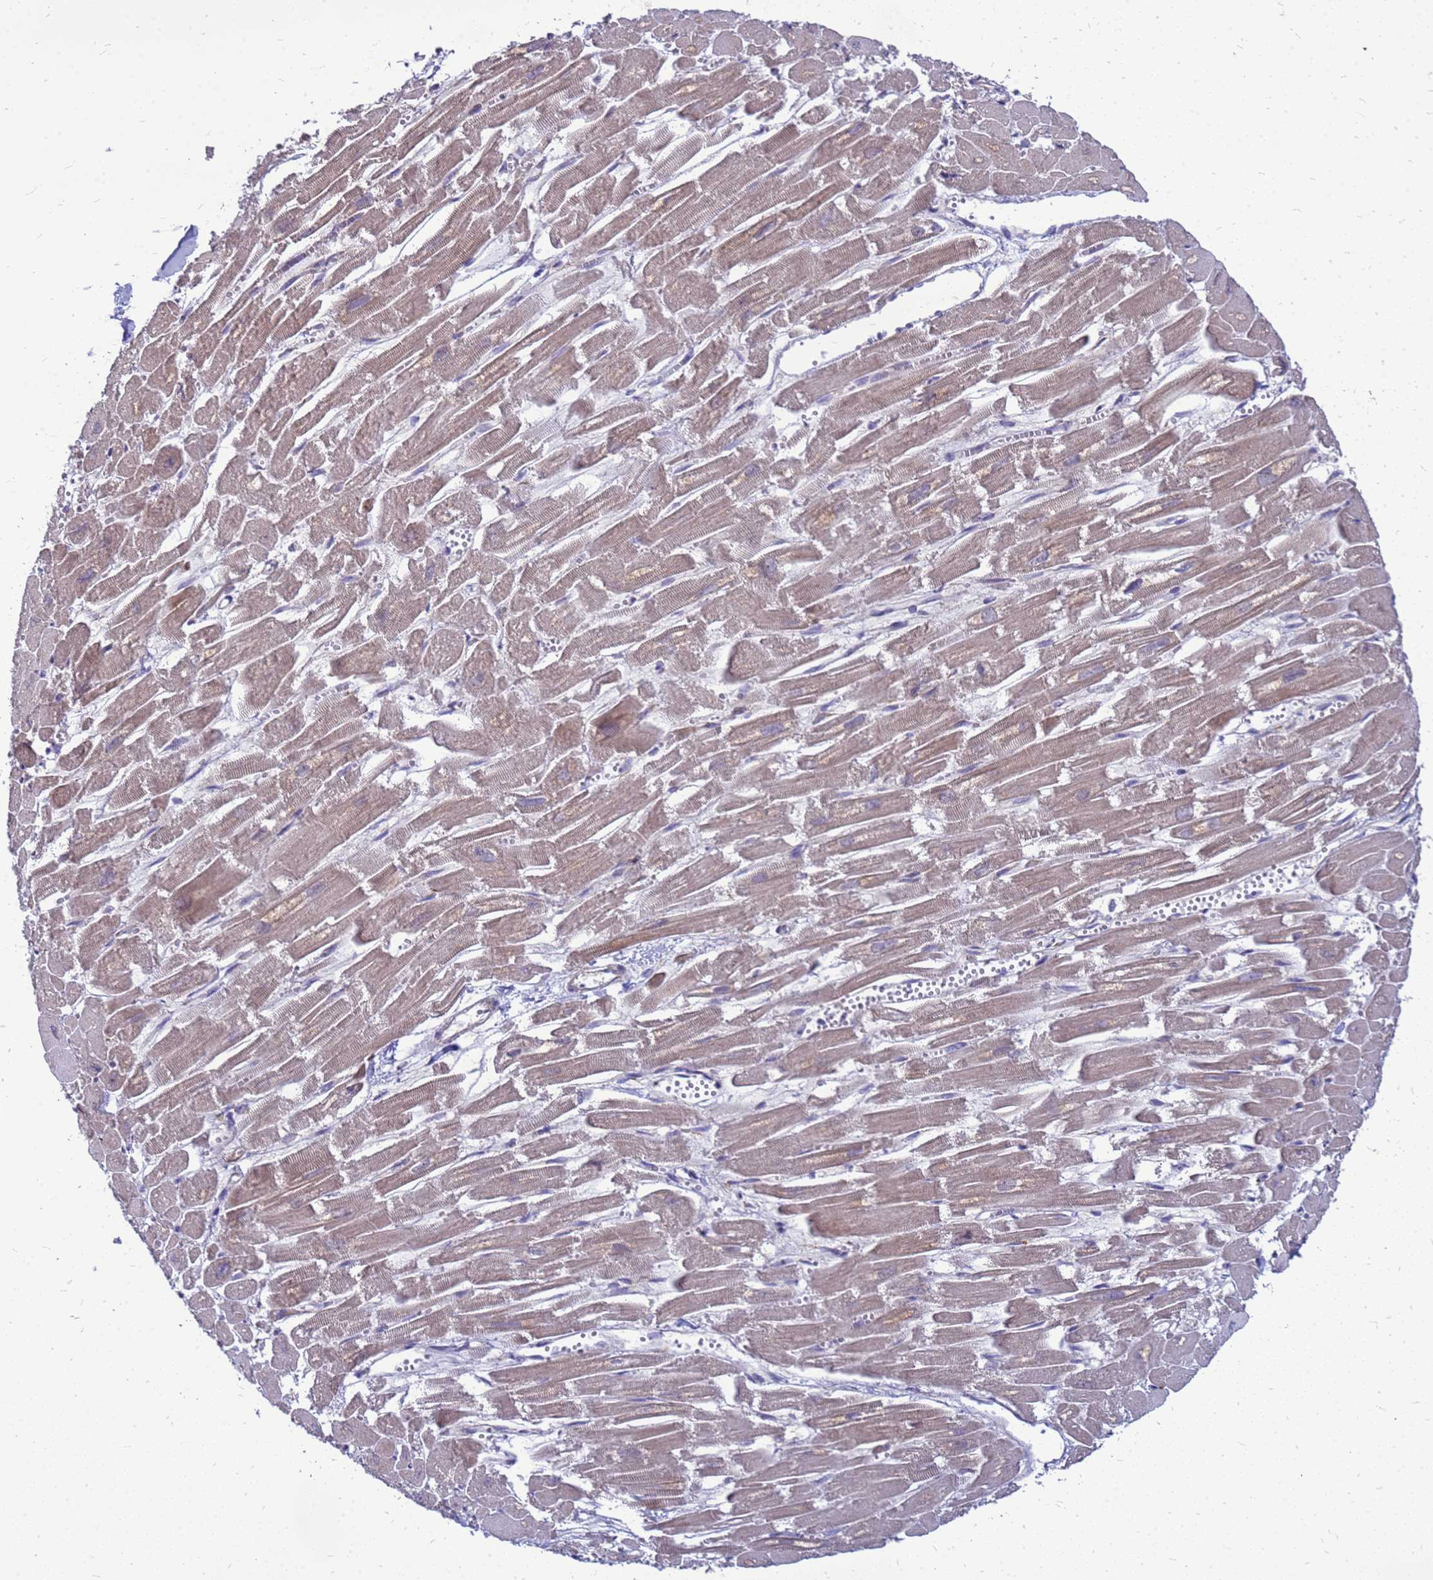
{"staining": {"intensity": "strong", "quantity": "25%-75%", "location": "cytoplasmic/membranous"}, "tissue": "heart muscle", "cell_type": "Cardiomyocytes", "image_type": "normal", "snomed": [{"axis": "morphology", "description": "Normal tissue, NOS"}, {"axis": "topography", "description": "Heart"}], "caption": "Immunohistochemical staining of benign heart muscle reveals high levels of strong cytoplasmic/membranous expression in approximately 25%-75% of cardiomyocytes. Using DAB (3,3'-diaminobenzidine) (brown) and hematoxylin (blue) stains, captured at high magnification using brightfield microscopy.", "gene": "FSTL4", "patient": {"sex": "male", "age": 54}}